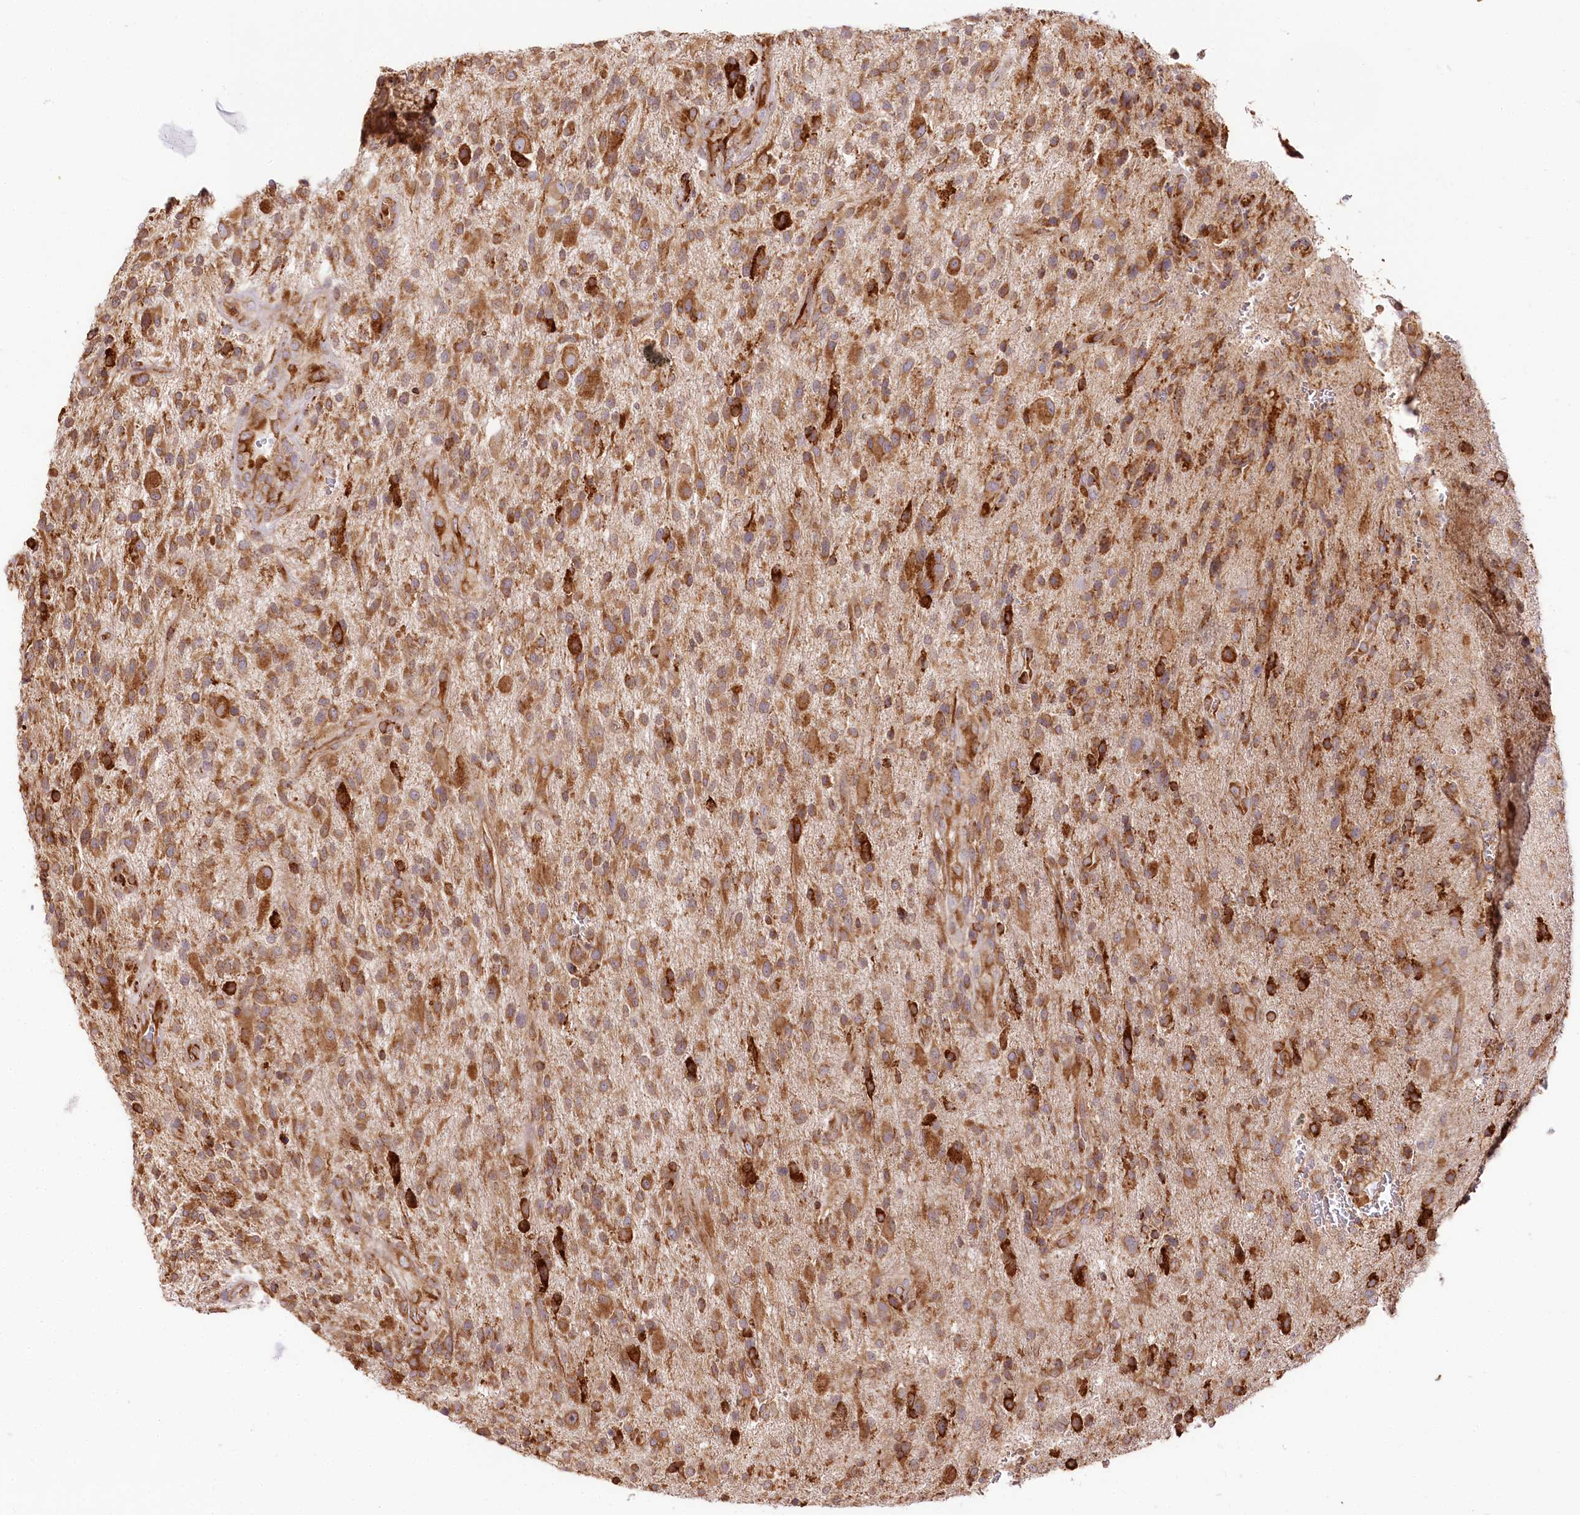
{"staining": {"intensity": "moderate", "quantity": ">75%", "location": "cytoplasmic/membranous"}, "tissue": "glioma", "cell_type": "Tumor cells", "image_type": "cancer", "snomed": [{"axis": "morphology", "description": "Glioma, malignant, High grade"}, {"axis": "topography", "description": "Brain"}], "caption": "A photomicrograph showing moderate cytoplasmic/membranous positivity in approximately >75% of tumor cells in glioma, as visualized by brown immunohistochemical staining.", "gene": "CNPY2", "patient": {"sex": "male", "age": 47}}